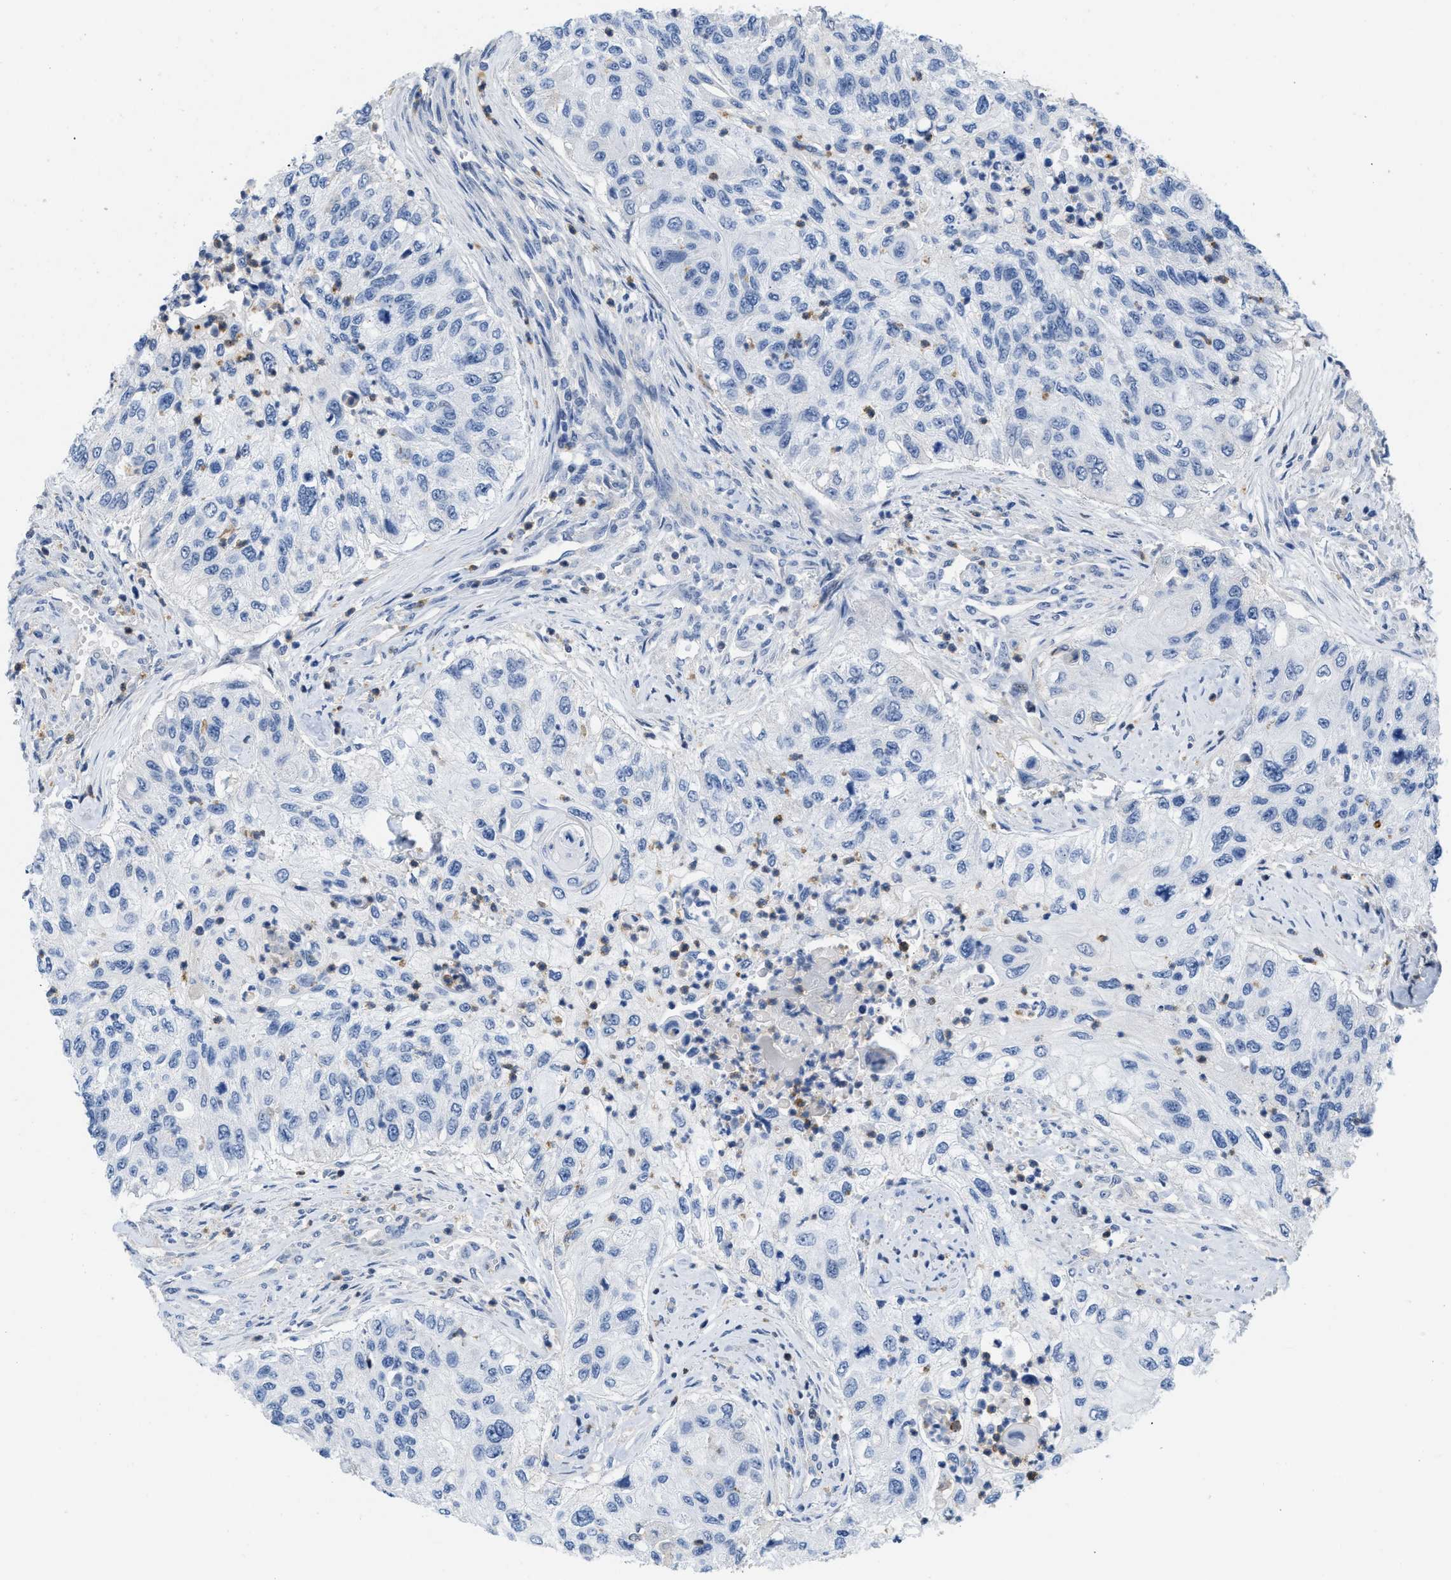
{"staining": {"intensity": "negative", "quantity": "none", "location": "none"}, "tissue": "urothelial cancer", "cell_type": "Tumor cells", "image_type": "cancer", "snomed": [{"axis": "morphology", "description": "Urothelial carcinoma, High grade"}, {"axis": "topography", "description": "Urinary bladder"}], "caption": "DAB immunohistochemical staining of urothelial cancer exhibits no significant expression in tumor cells.", "gene": "BOLL", "patient": {"sex": "female", "age": 60}}